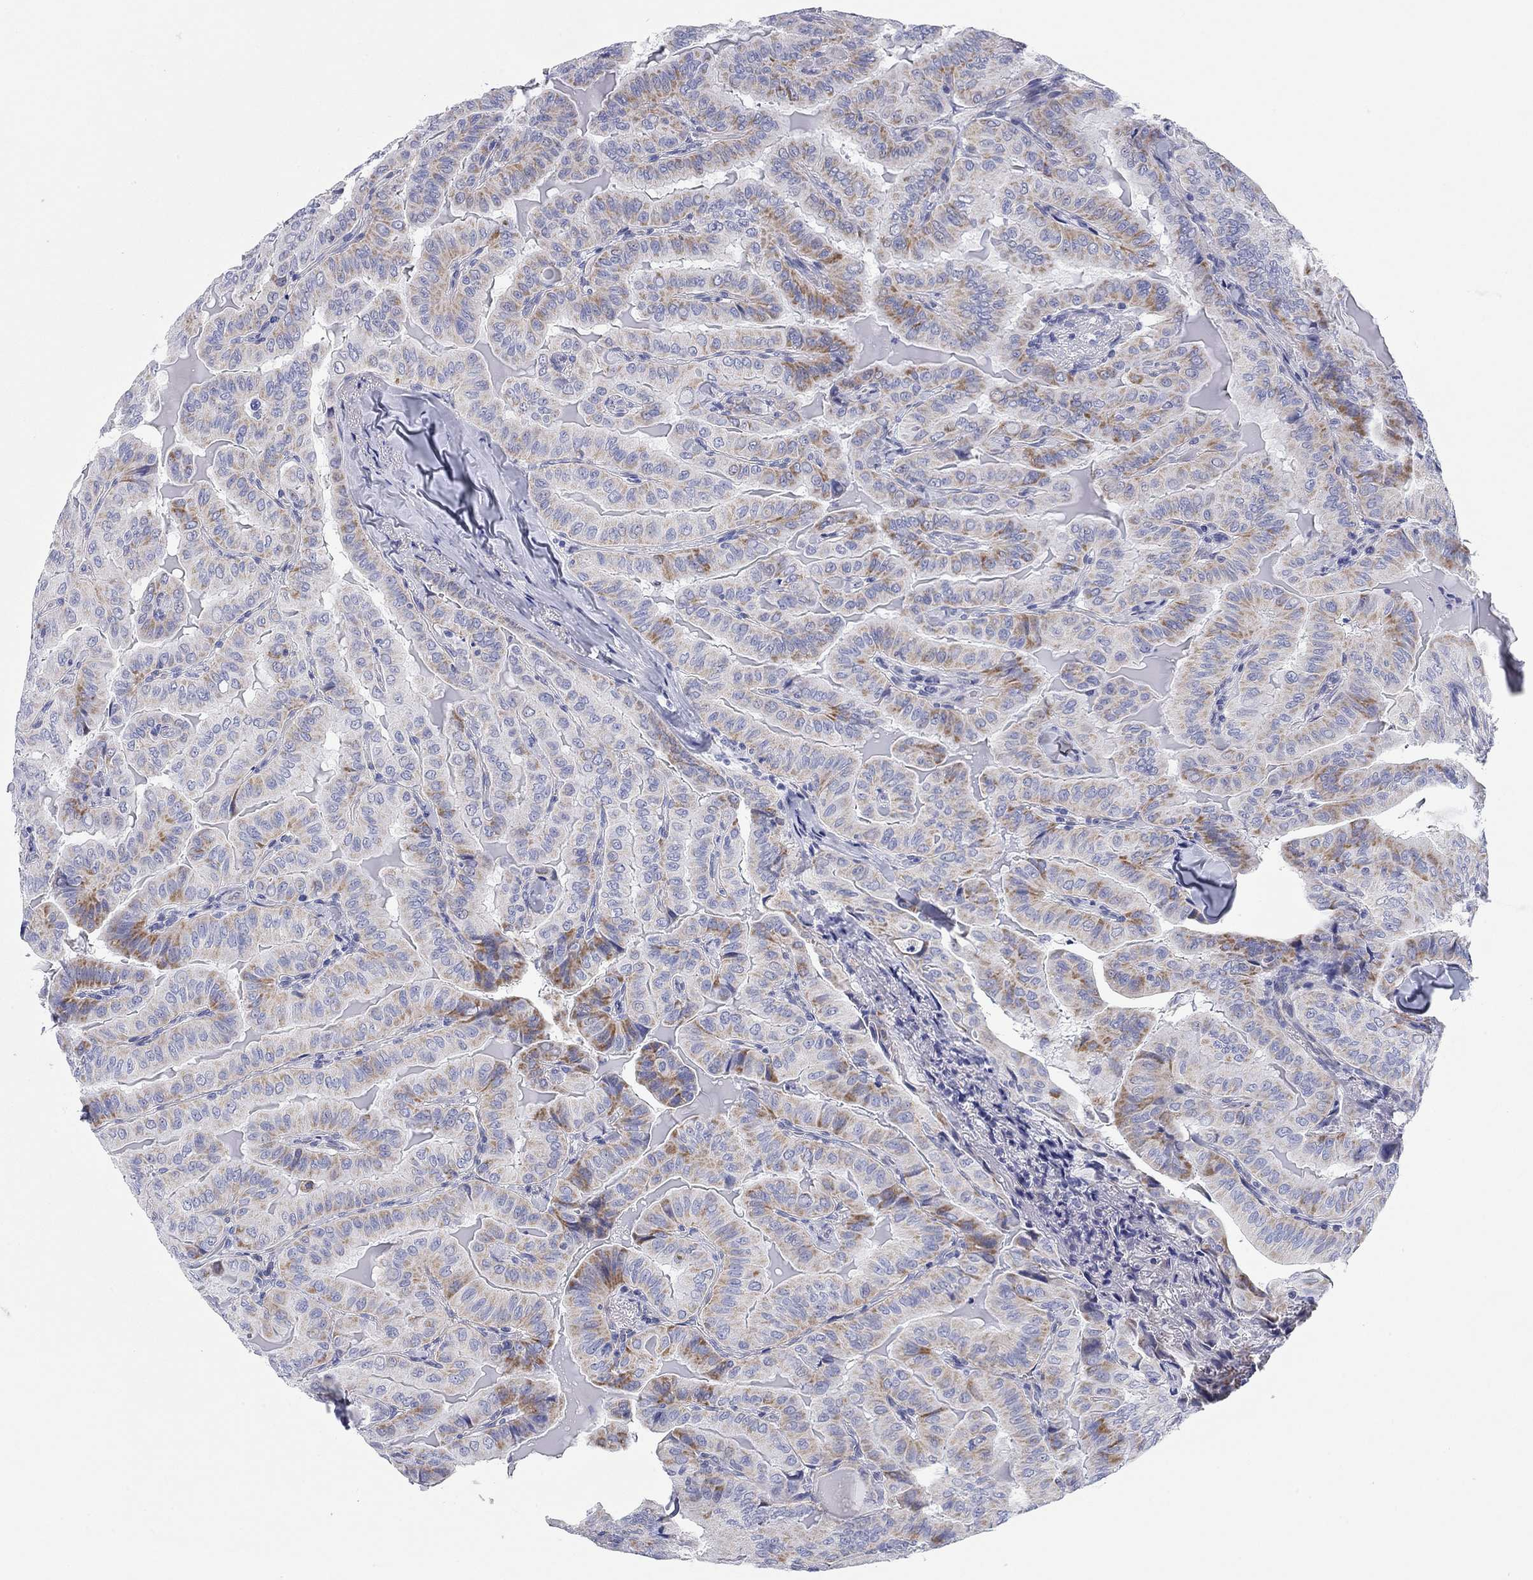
{"staining": {"intensity": "moderate", "quantity": "25%-75%", "location": "cytoplasmic/membranous"}, "tissue": "thyroid cancer", "cell_type": "Tumor cells", "image_type": "cancer", "snomed": [{"axis": "morphology", "description": "Papillary adenocarcinoma, NOS"}, {"axis": "topography", "description": "Thyroid gland"}], "caption": "Brown immunohistochemical staining in papillary adenocarcinoma (thyroid) exhibits moderate cytoplasmic/membranous expression in approximately 25%-75% of tumor cells.", "gene": "CHI3L2", "patient": {"sex": "female", "age": 68}}